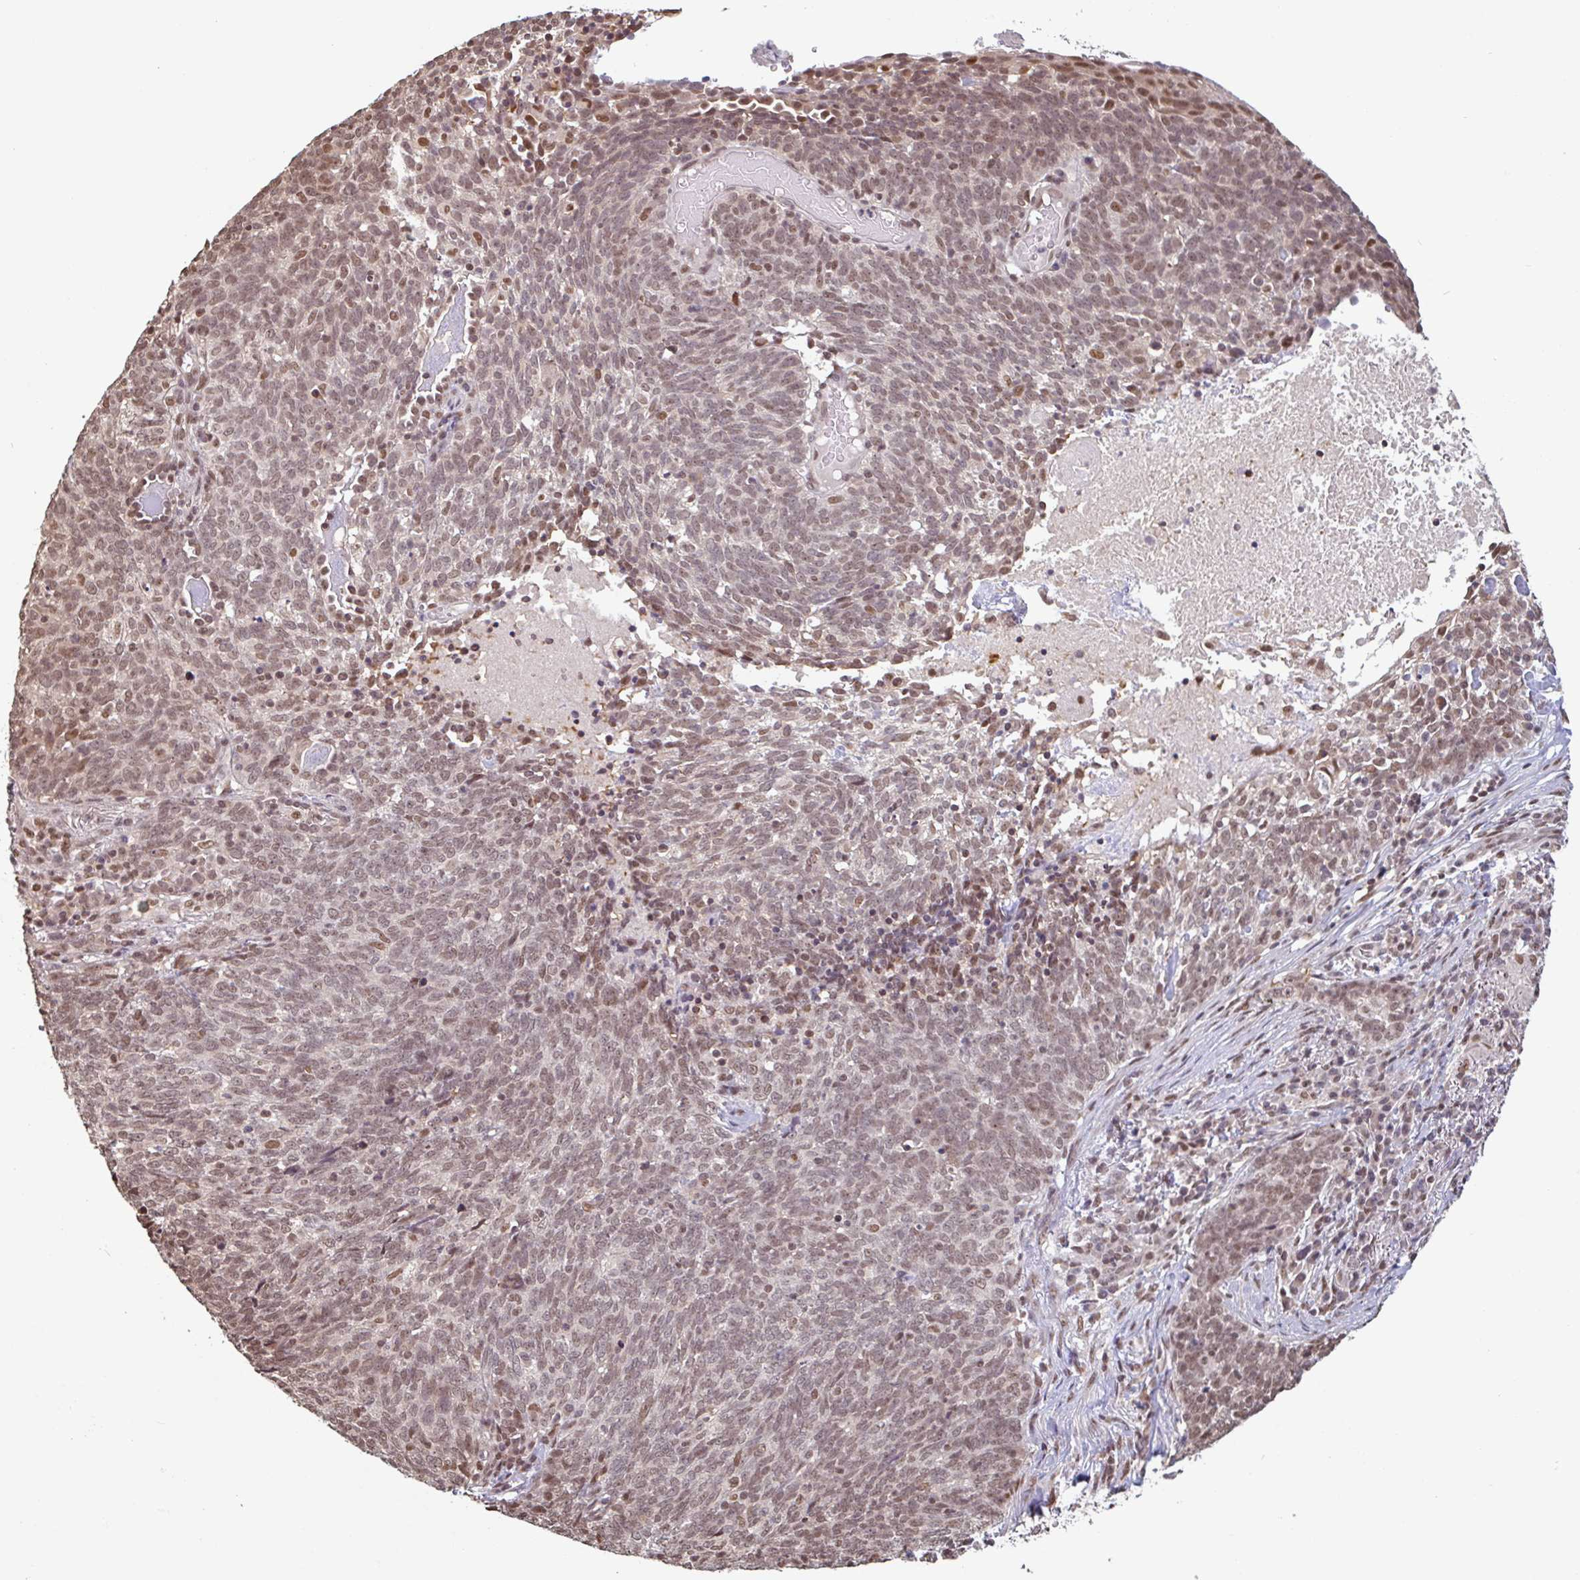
{"staining": {"intensity": "moderate", "quantity": ">75%", "location": "nuclear"}, "tissue": "lung cancer", "cell_type": "Tumor cells", "image_type": "cancer", "snomed": [{"axis": "morphology", "description": "Squamous cell carcinoma, NOS"}, {"axis": "topography", "description": "Lung"}], "caption": "Moderate nuclear expression is seen in about >75% of tumor cells in squamous cell carcinoma (lung). The staining was performed using DAB to visualize the protein expression in brown, while the nuclei were stained in blue with hematoxylin (Magnification: 20x).", "gene": "DR1", "patient": {"sex": "female", "age": 72}}